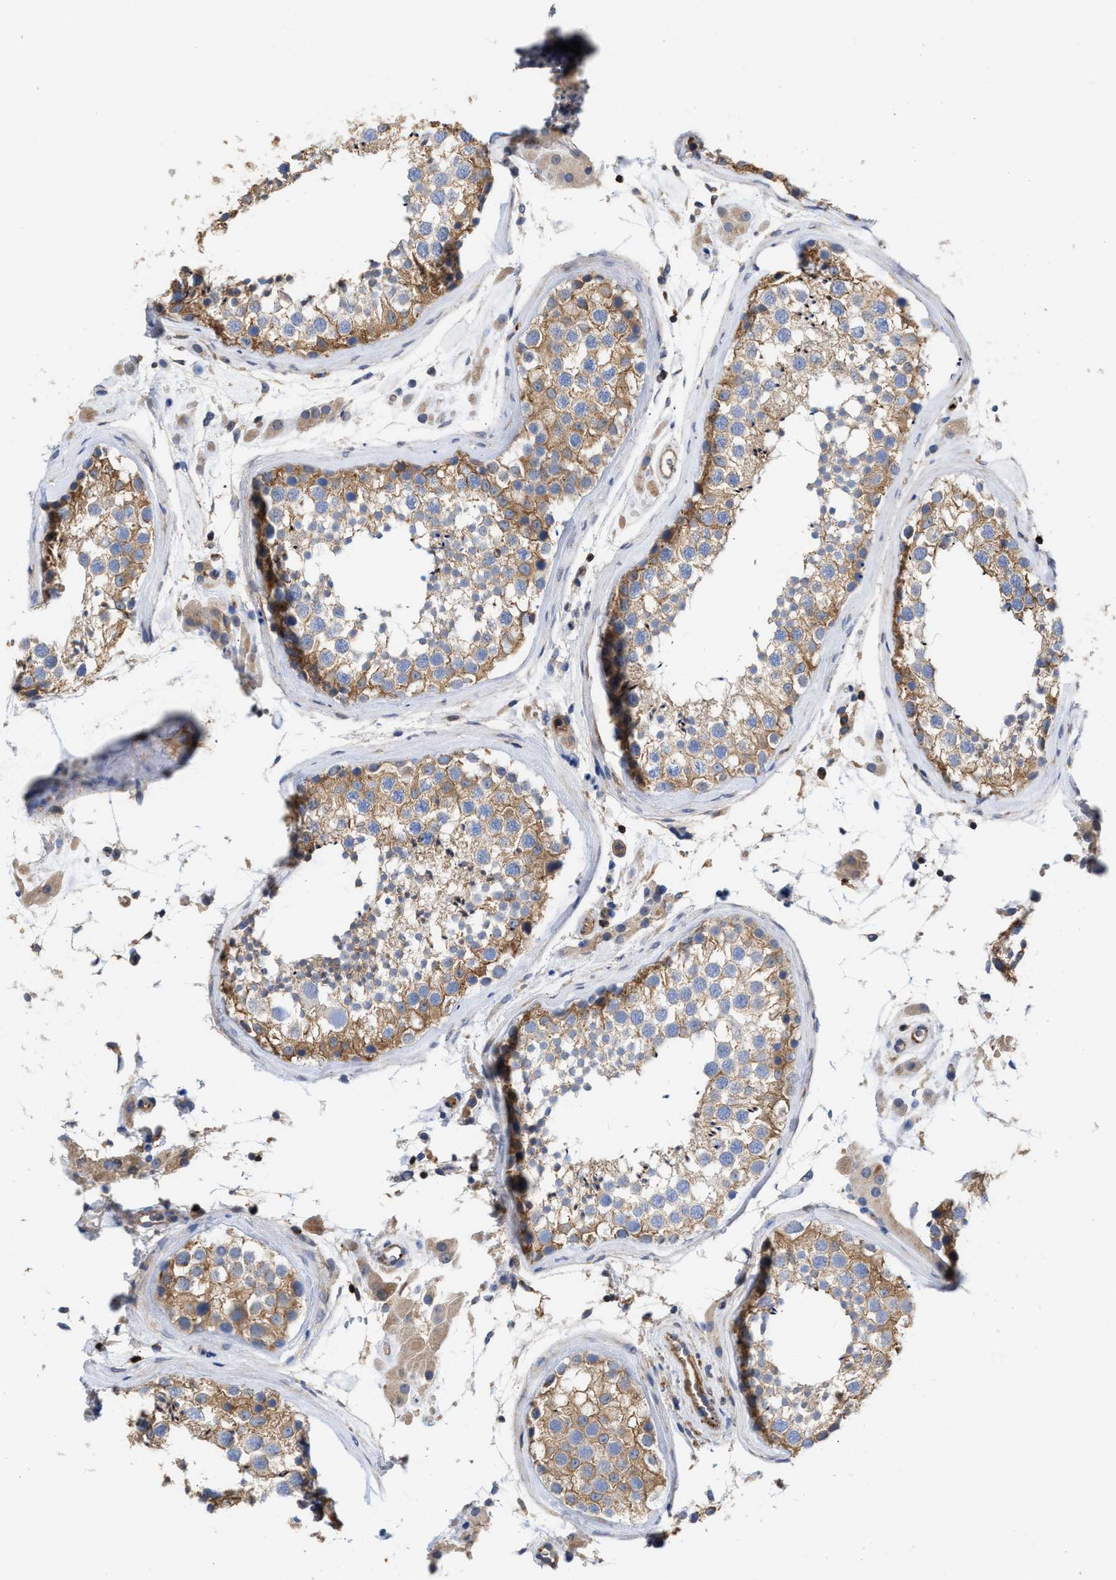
{"staining": {"intensity": "moderate", "quantity": "25%-75%", "location": "cytoplasmic/membranous"}, "tissue": "testis", "cell_type": "Cells in seminiferous ducts", "image_type": "normal", "snomed": [{"axis": "morphology", "description": "Normal tissue, NOS"}, {"axis": "topography", "description": "Testis"}], "caption": "IHC image of normal testis: testis stained using immunohistochemistry shows medium levels of moderate protein expression localized specifically in the cytoplasmic/membranous of cells in seminiferous ducts, appearing as a cytoplasmic/membranous brown color.", "gene": "HS3ST5", "patient": {"sex": "male", "age": 46}}